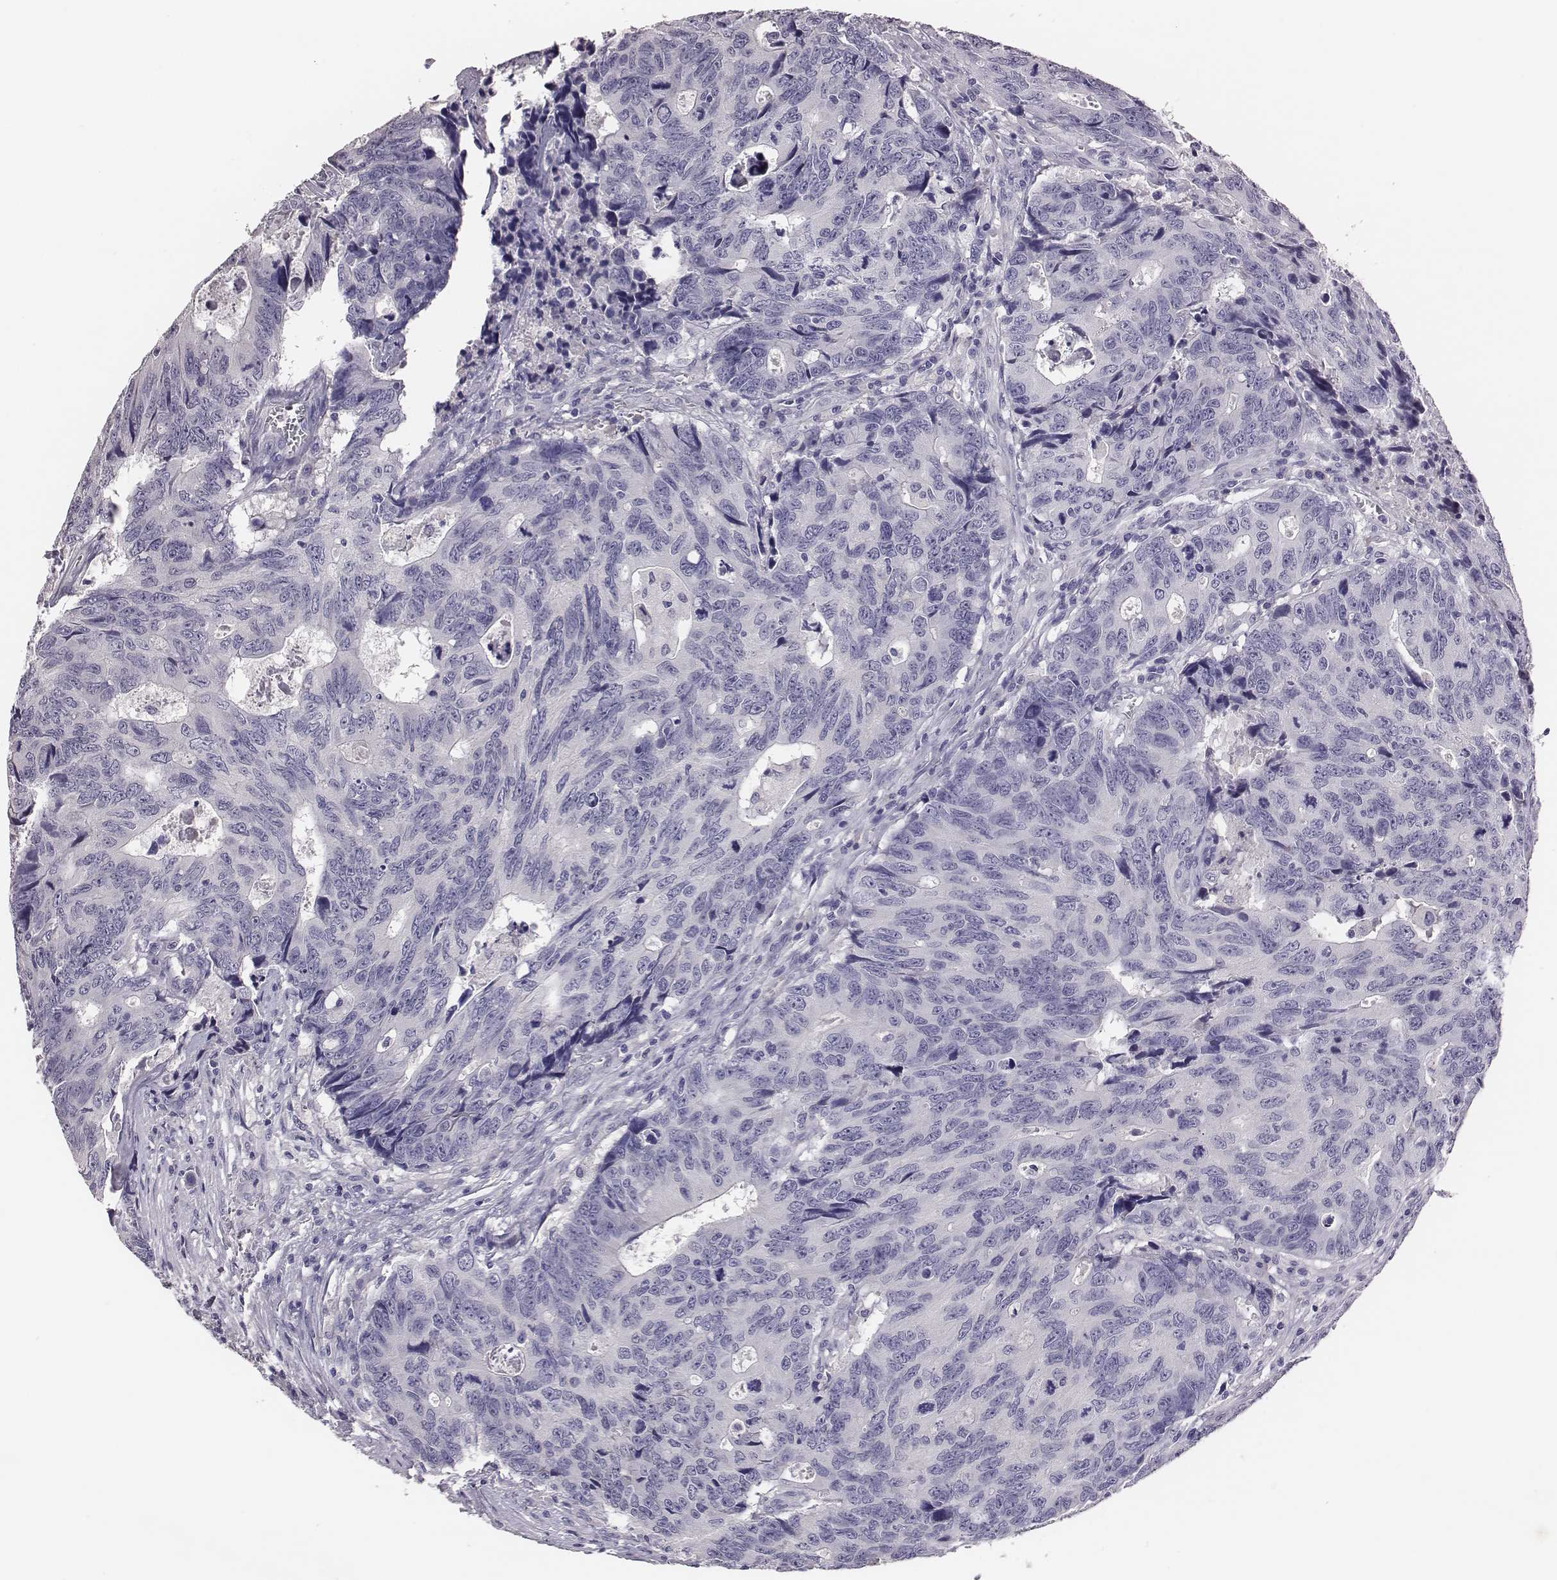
{"staining": {"intensity": "negative", "quantity": "none", "location": "none"}, "tissue": "colorectal cancer", "cell_type": "Tumor cells", "image_type": "cancer", "snomed": [{"axis": "morphology", "description": "Adenocarcinoma, NOS"}, {"axis": "topography", "description": "Colon"}], "caption": "A histopathology image of colorectal cancer (adenocarcinoma) stained for a protein exhibits no brown staining in tumor cells.", "gene": "EN1", "patient": {"sex": "female", "age": 77}}